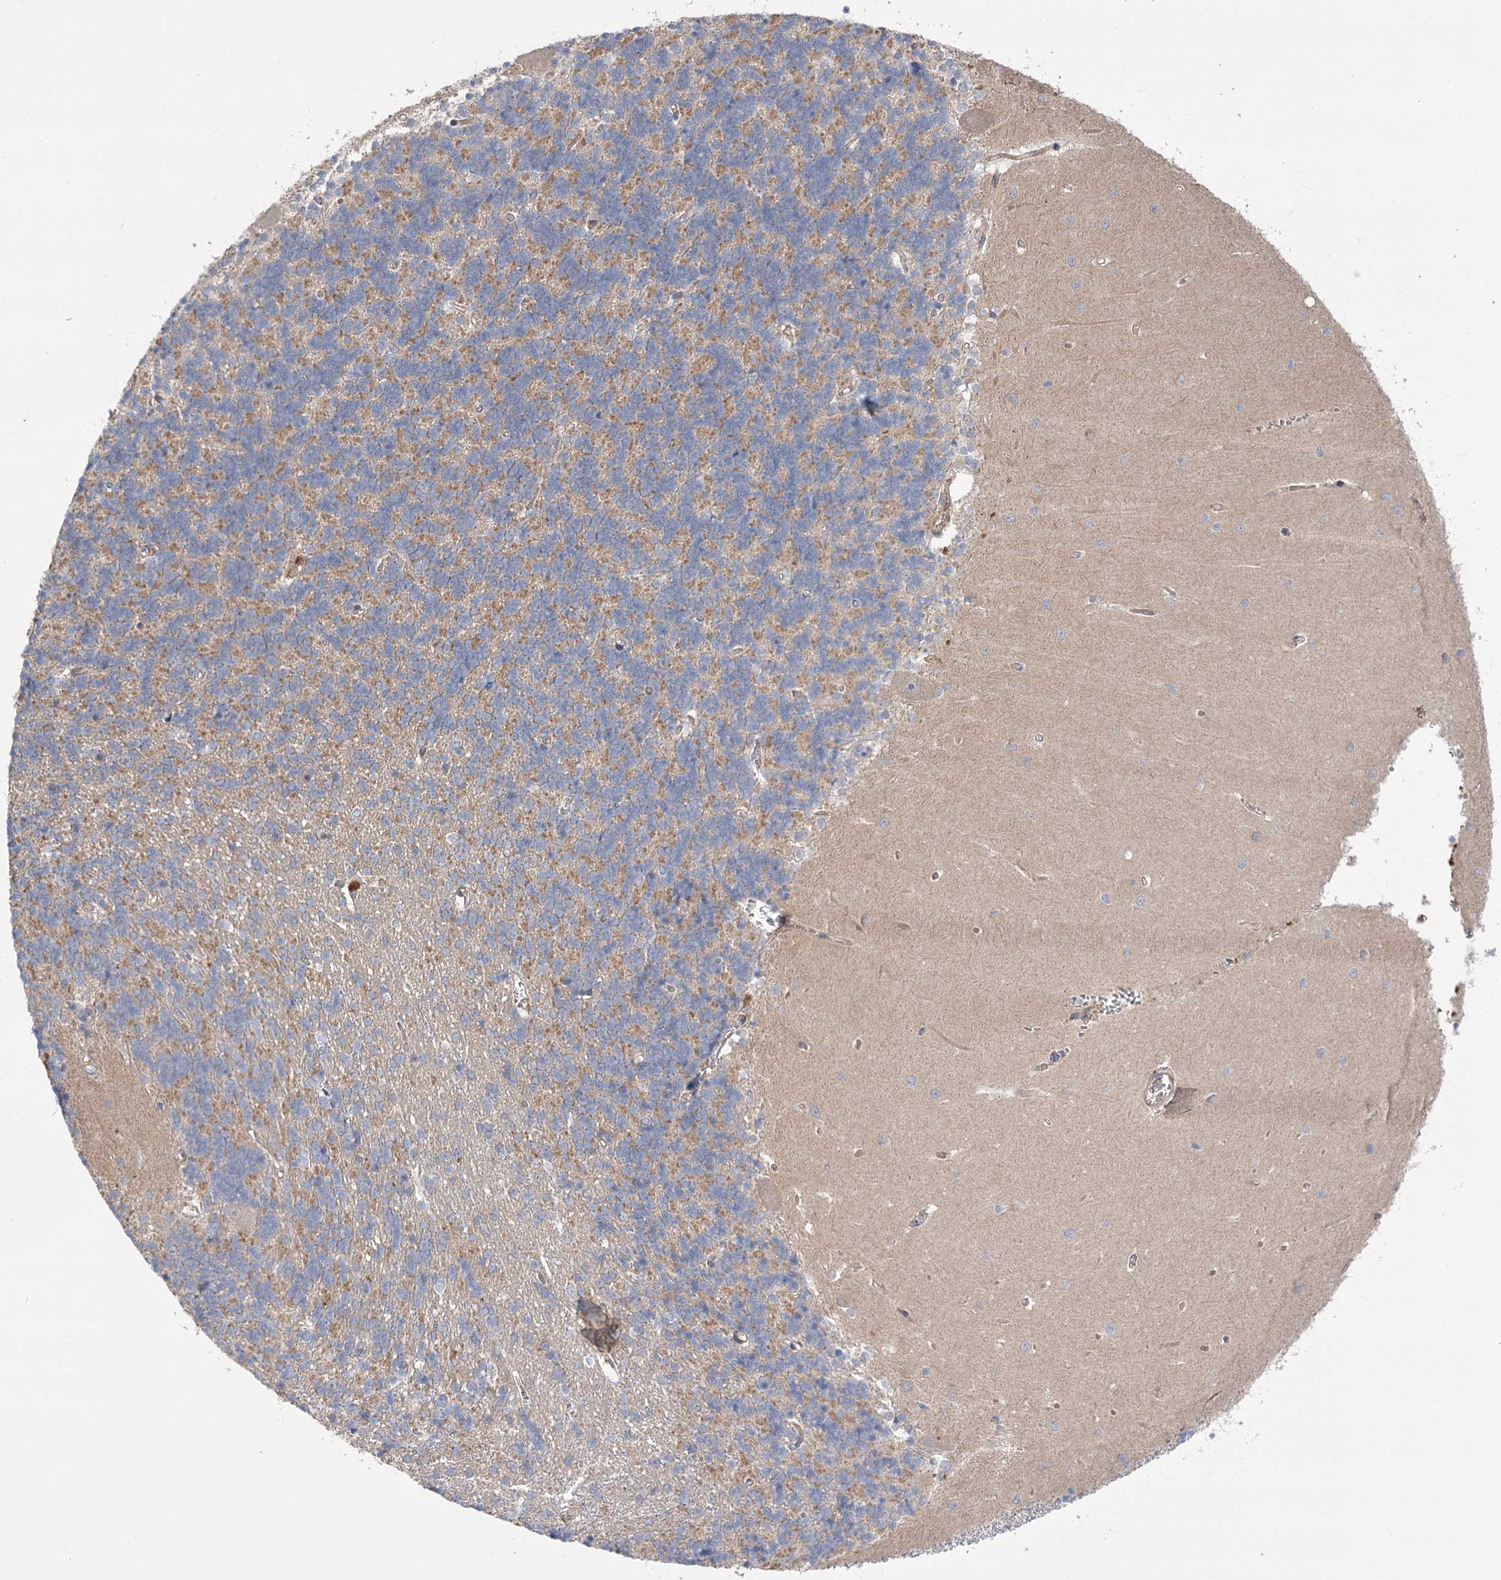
{"staining": {"intensity": "moderate", "quantity": "25%-75%", "location": "cytoplasmic/membranous"}, "tissue": "cerebellum", "cell_type": "Cells in granular layer", "image_type": "normal", "snomed": [{"axis": "morphology", "description": "Normal tissue, NOS"}, {"axis": "topography", "description": "Cerebellum"}], "caption": "Protein expression analysis of unremarkable human cerebellum reveals moderate cytoplasmic/membranous staining in about 25%-75% of cells in granular layer. (DAB (3,3'-diaminobenzidine) IHC with brightfield microscopy, high magnification).", "gene": "TRUB1", "patient": {"sex": "male", "age": 37}}